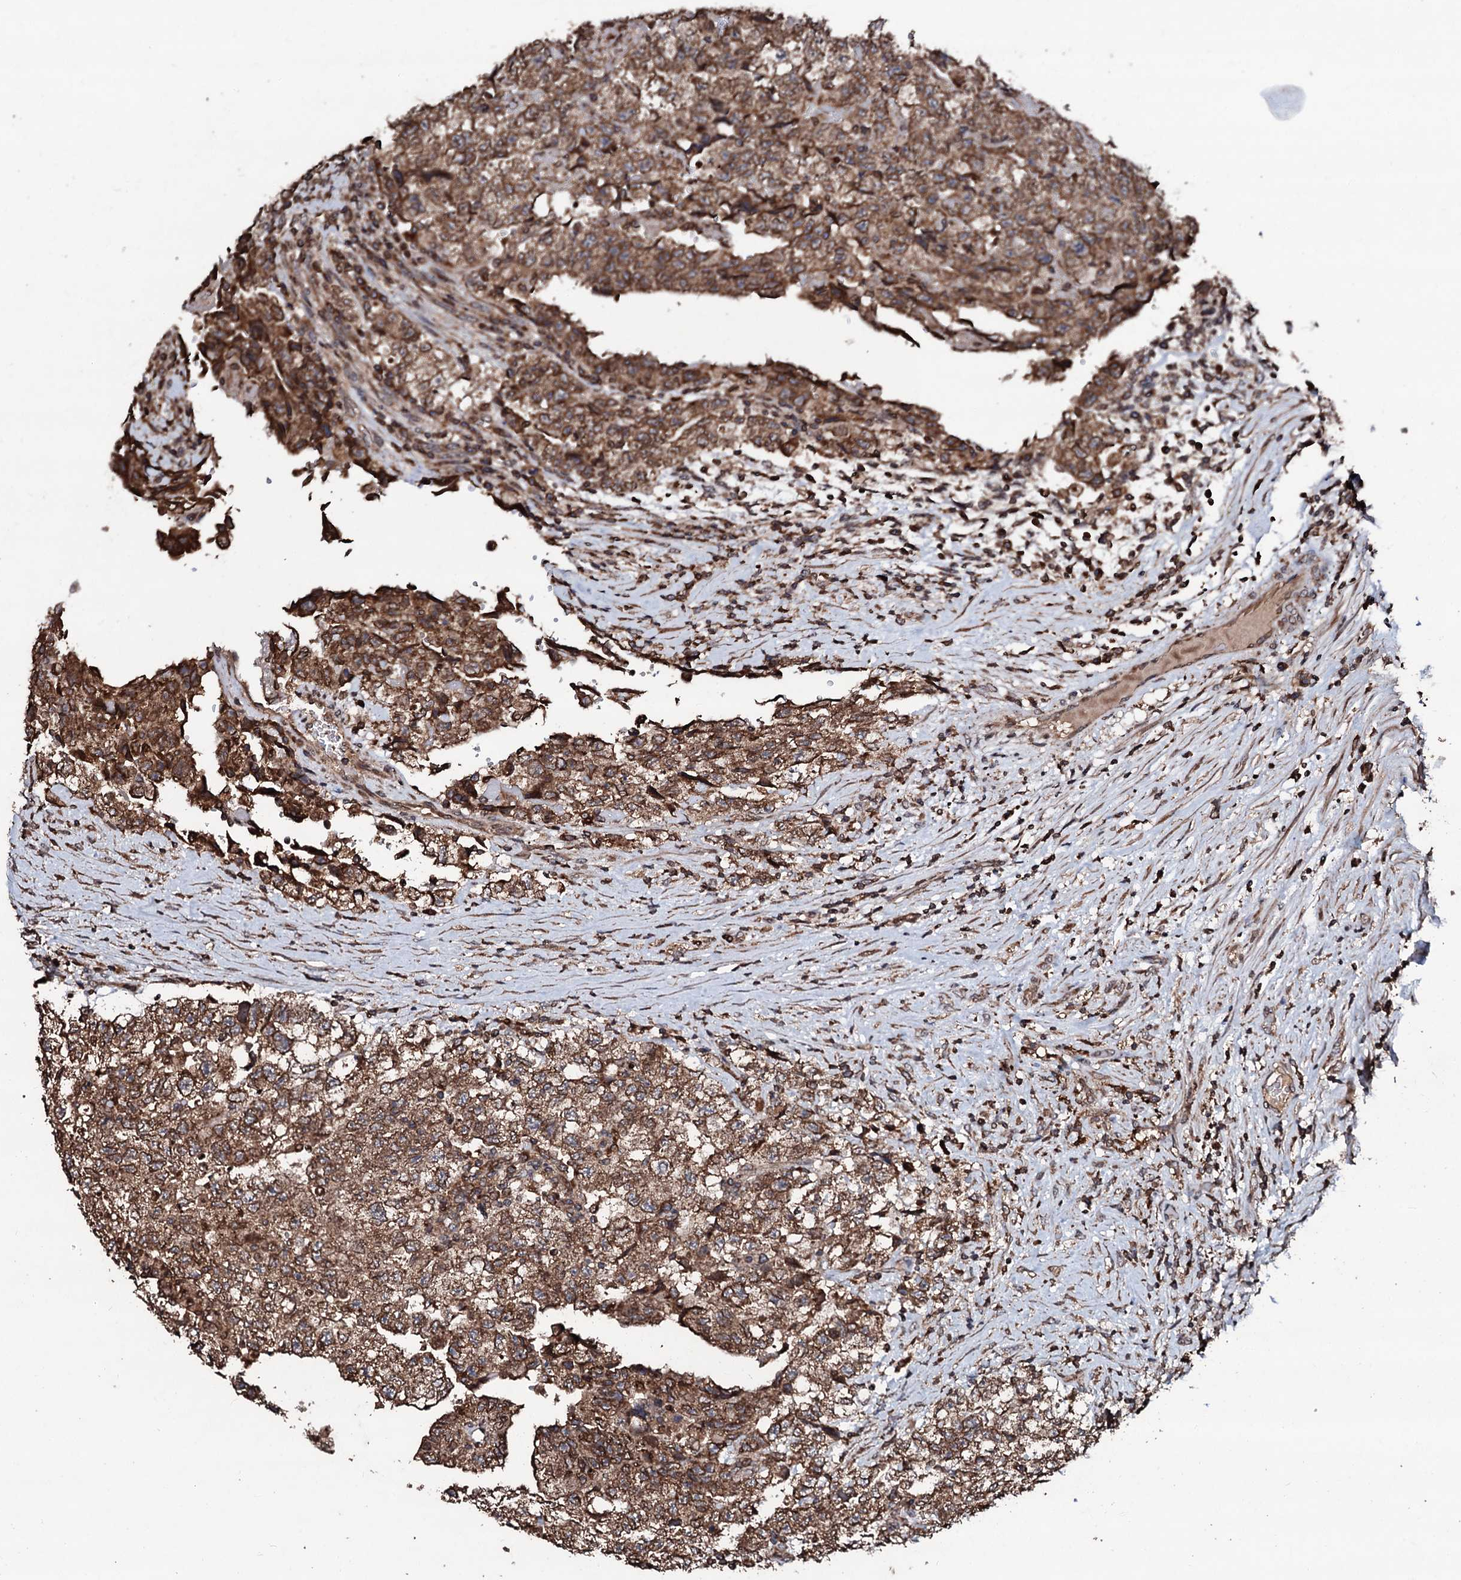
{"staining": {"intensity": "strong", "quantity": ">75%", "location": "cytoplasmic/membranous"}, "tissue": "testis cancer", "cell_type": "Tumor cells", "image_type": "cancer", "snomed": [{"axis": "morphology", "description": "Carcinoma, Embryonal, NOS"}, {"axis": "topography", "description": "Testis"}], "caption": "Immunohistochemical staining of human embryonal carcinoma (testis) displays high levels of strong cytoplasmic/membranous staining in about >75% of tumor cells.", "gene": "SDHAF2", "patient": {"sex": "male", "age": 36}}